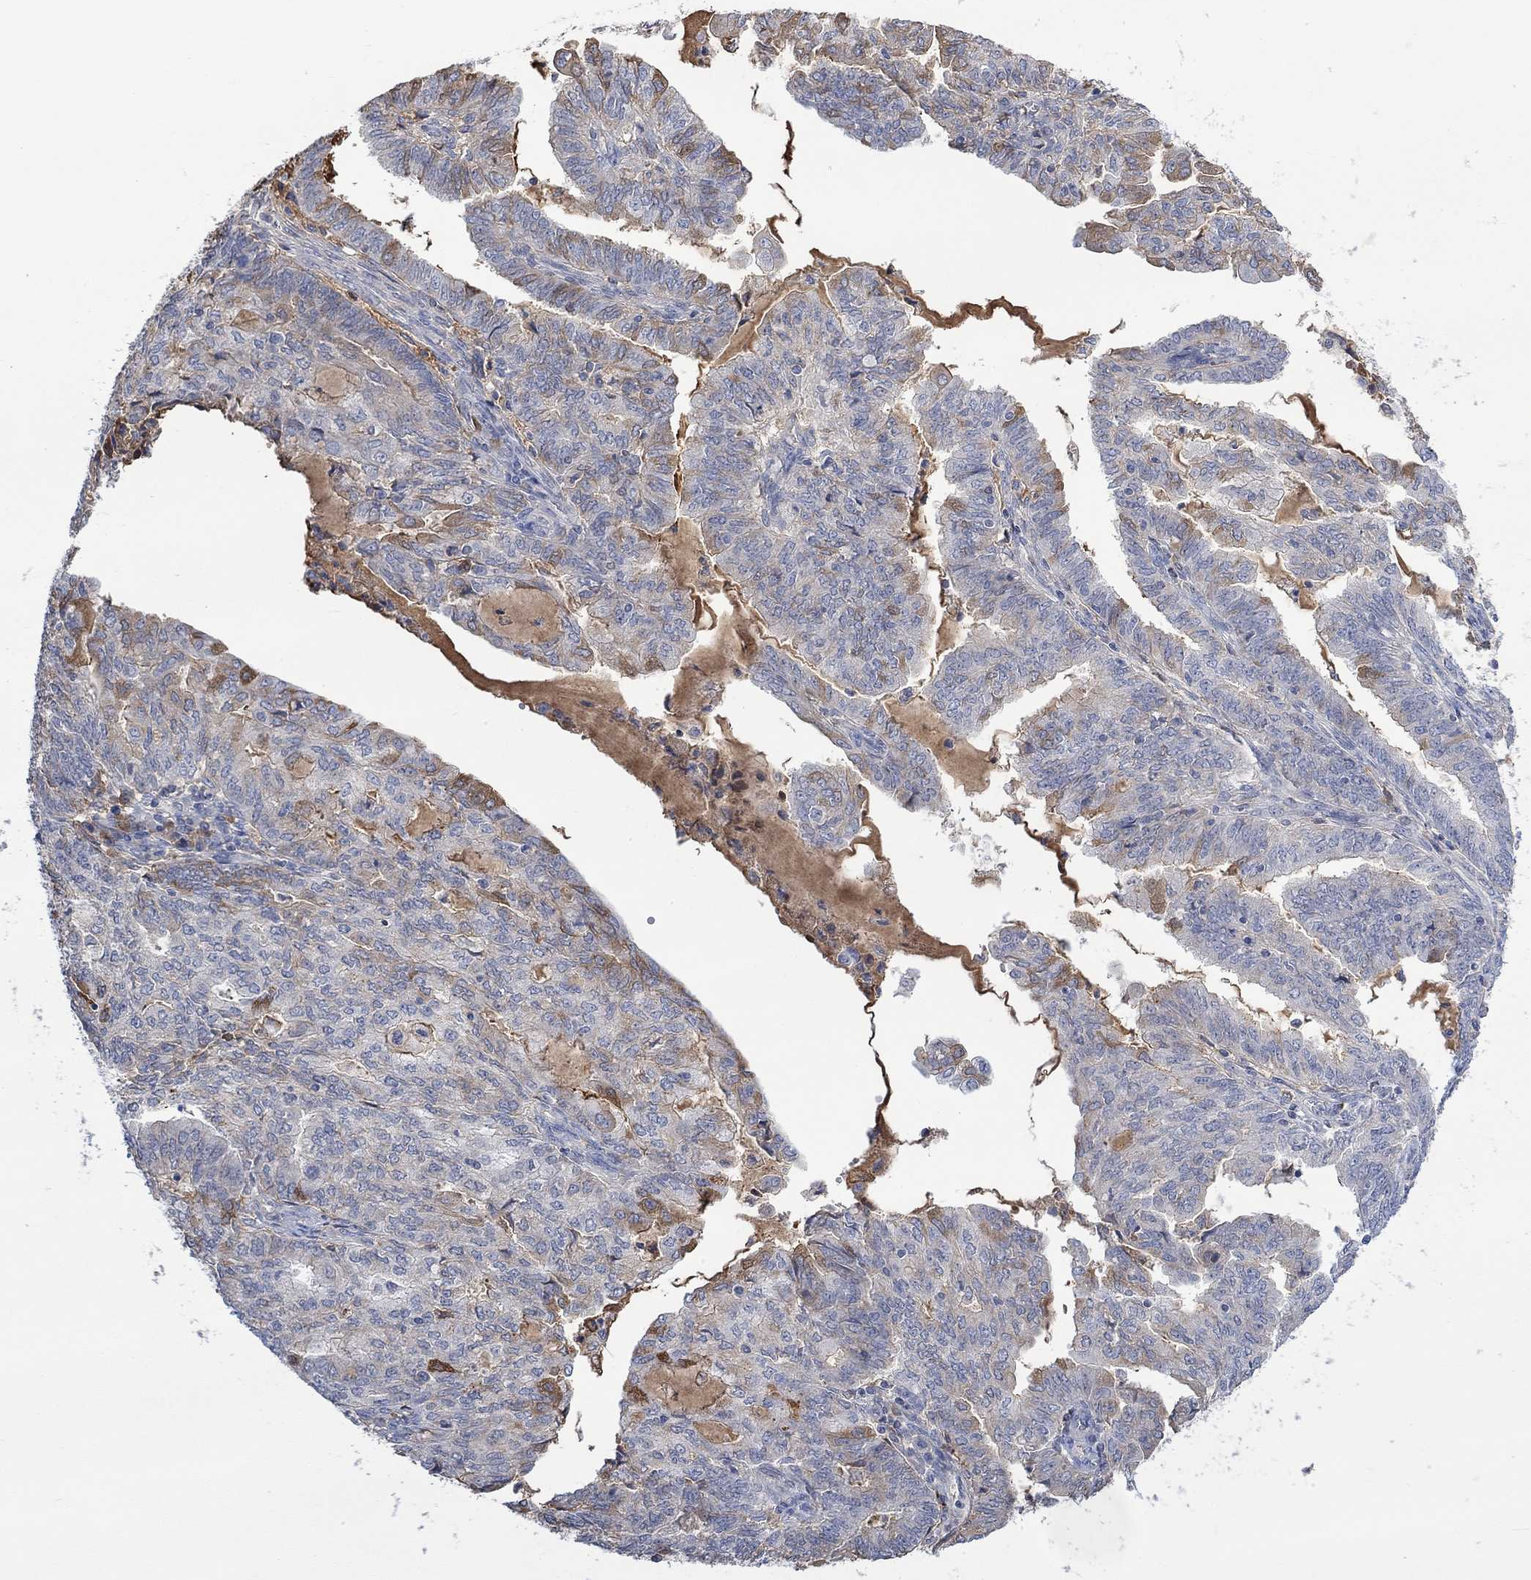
{"staining": {"intensity": "negative", "quantity": "none", "location": "none"}, "tissue": "endometrial cancer", "cell_type": "Tumor cells", "image_type": "cancer", "snomed": [{"axis": "morphology", "description": "Adenocarcinoma, NOS"}, {"axis": "topography", "description": "Endometrium"}], "caption": "Micrograph shows no protein positivity in tumor cells of endometrial adenocarcinoma tissue.", "gene": "MSTN", "patient": {"sex": "female", "age": 82}}